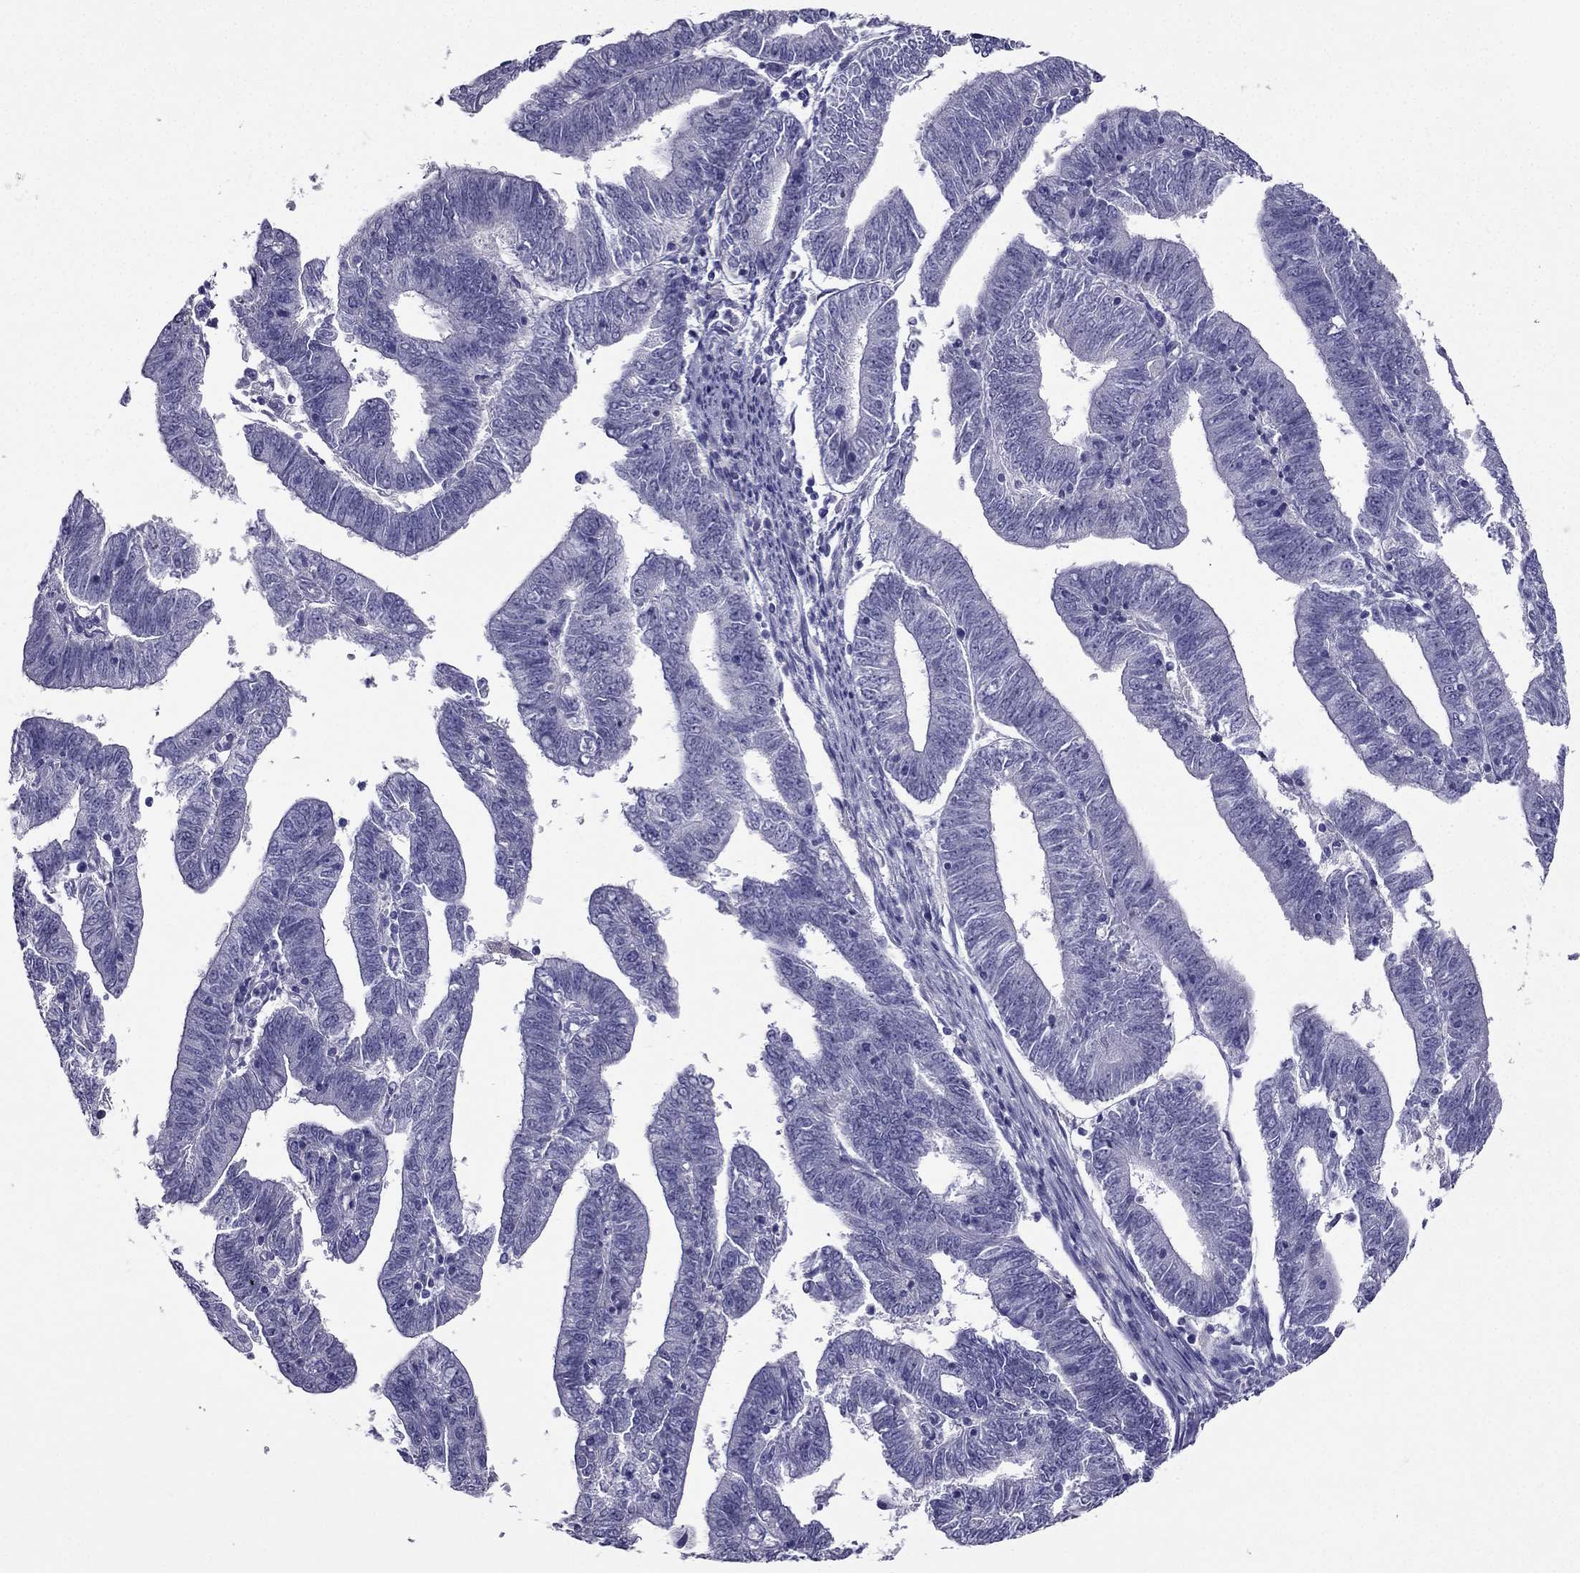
{"staining": {"intensity": "negative", "quantity": "none", "location": "none"}, "tissue": "endometrial cancer", "cell_type": "Tumor cells", "image_type": "cancer", "snomed": [{"axis": "morphology", "description": "Adenocarcinoma, NOS"}, {"axis": "topography", "description": "Endometrium"}], "caption": "A micrograph of adenocarcinoma (endometrial) stained for a protein reveals no brown staining in tumor cells.", "gene": "ZNF541", "patient": {"sex": "female", "age": 82}}